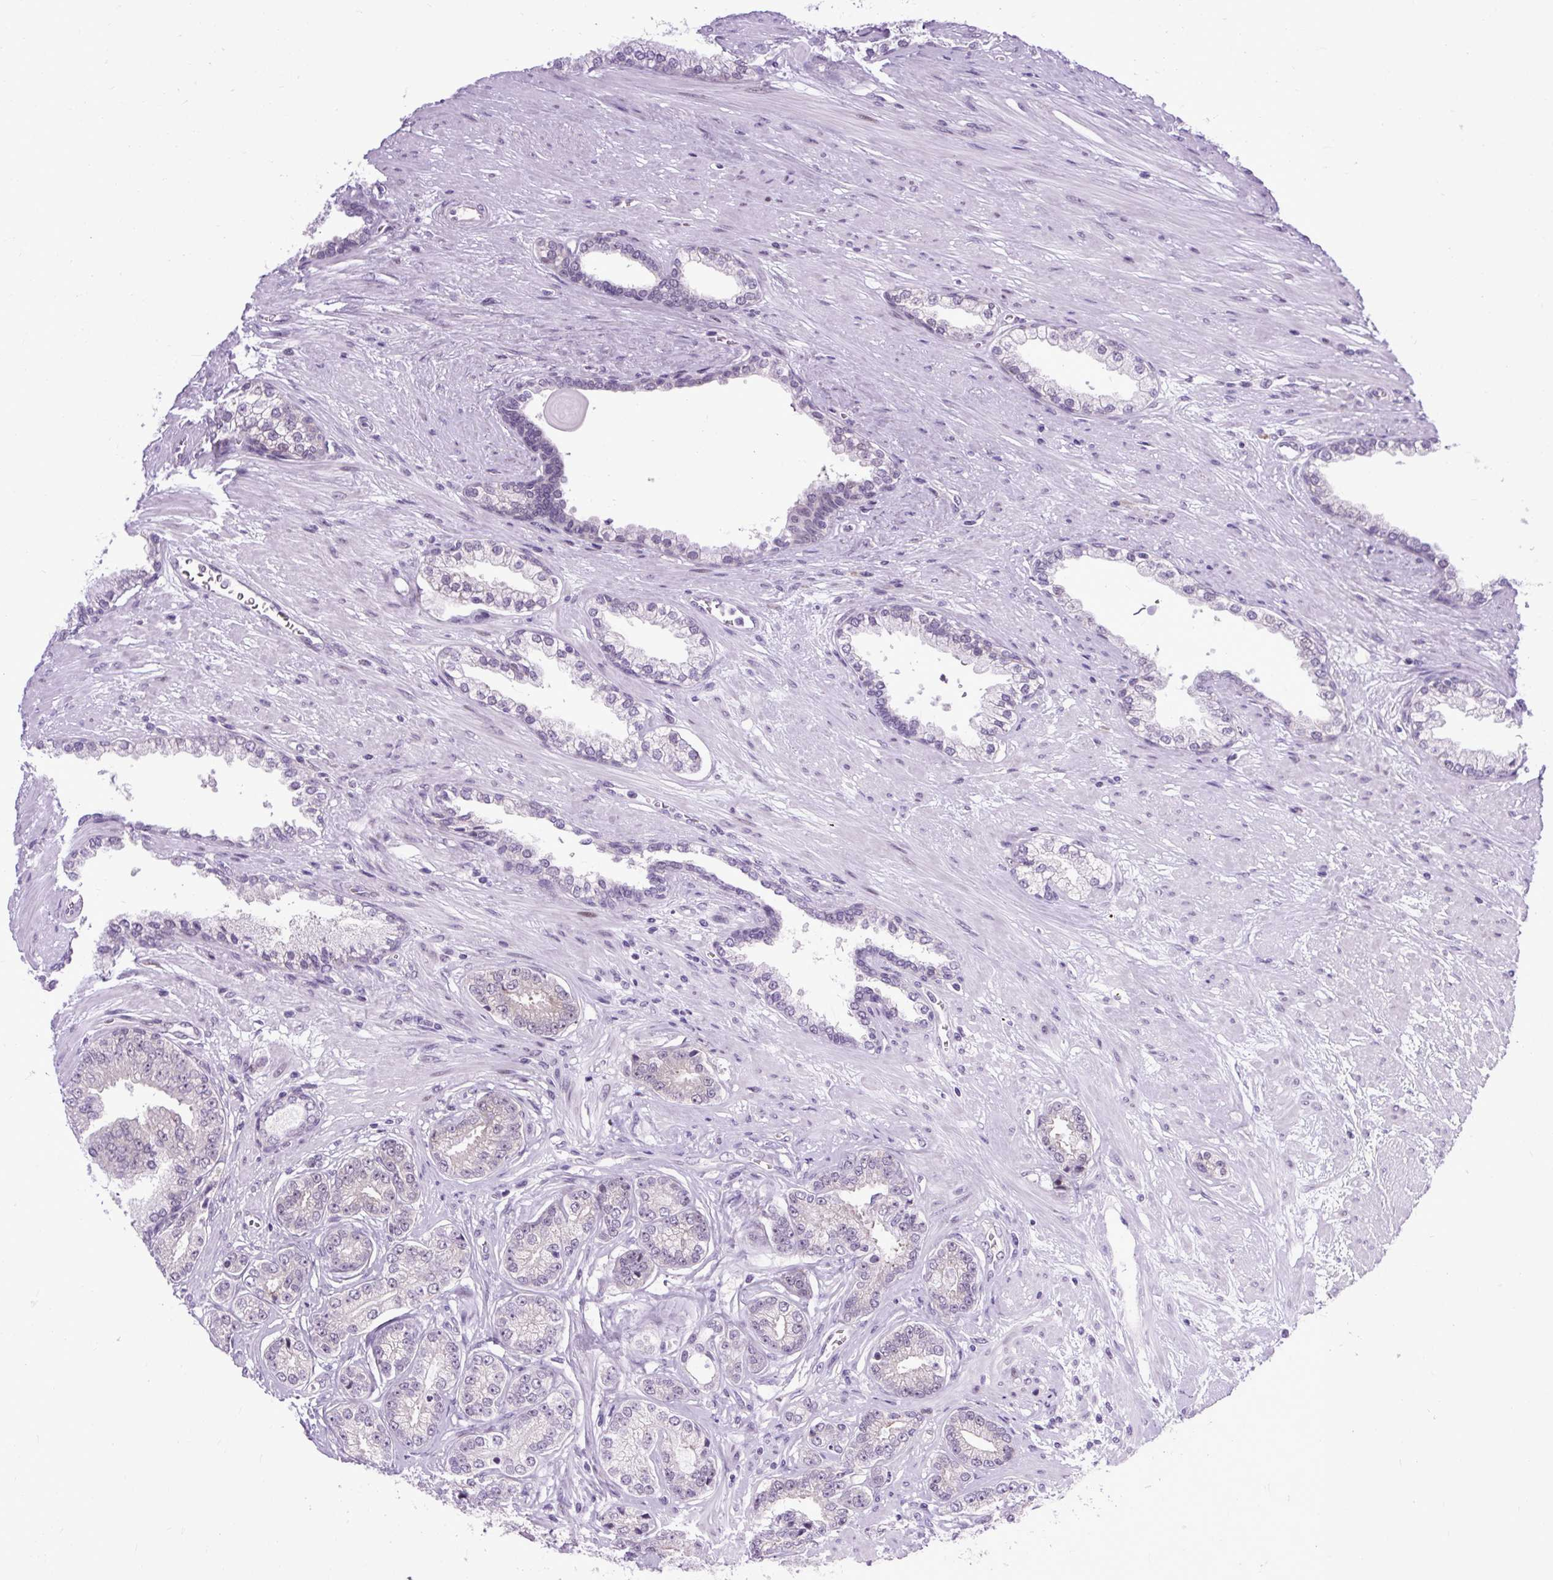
{"staining": {"intensity": "negative", "quantity": "none", "location": "none"}, "tissue": "prostate cancer", "cell_type": "Tumor cells", "image_type": "cancer", "snomed": [{"axis": "morphology", "description": "Adenocarcinoma, Low grade"}, {"axis": "topography", "description": "Prostate"}], "caption": "An IHC image of prostate cancer (adenocarcinoma (low-grade)) is shown. There is no staining in tumor cells of prostate cancer (adenocarcinoma (low-grade)). (DAB (3,3'-diaminobenzidine) immunohistochemistry, high magnification).", "gene": "CLK2", "patient": {"sex": "male", "age": 61}}